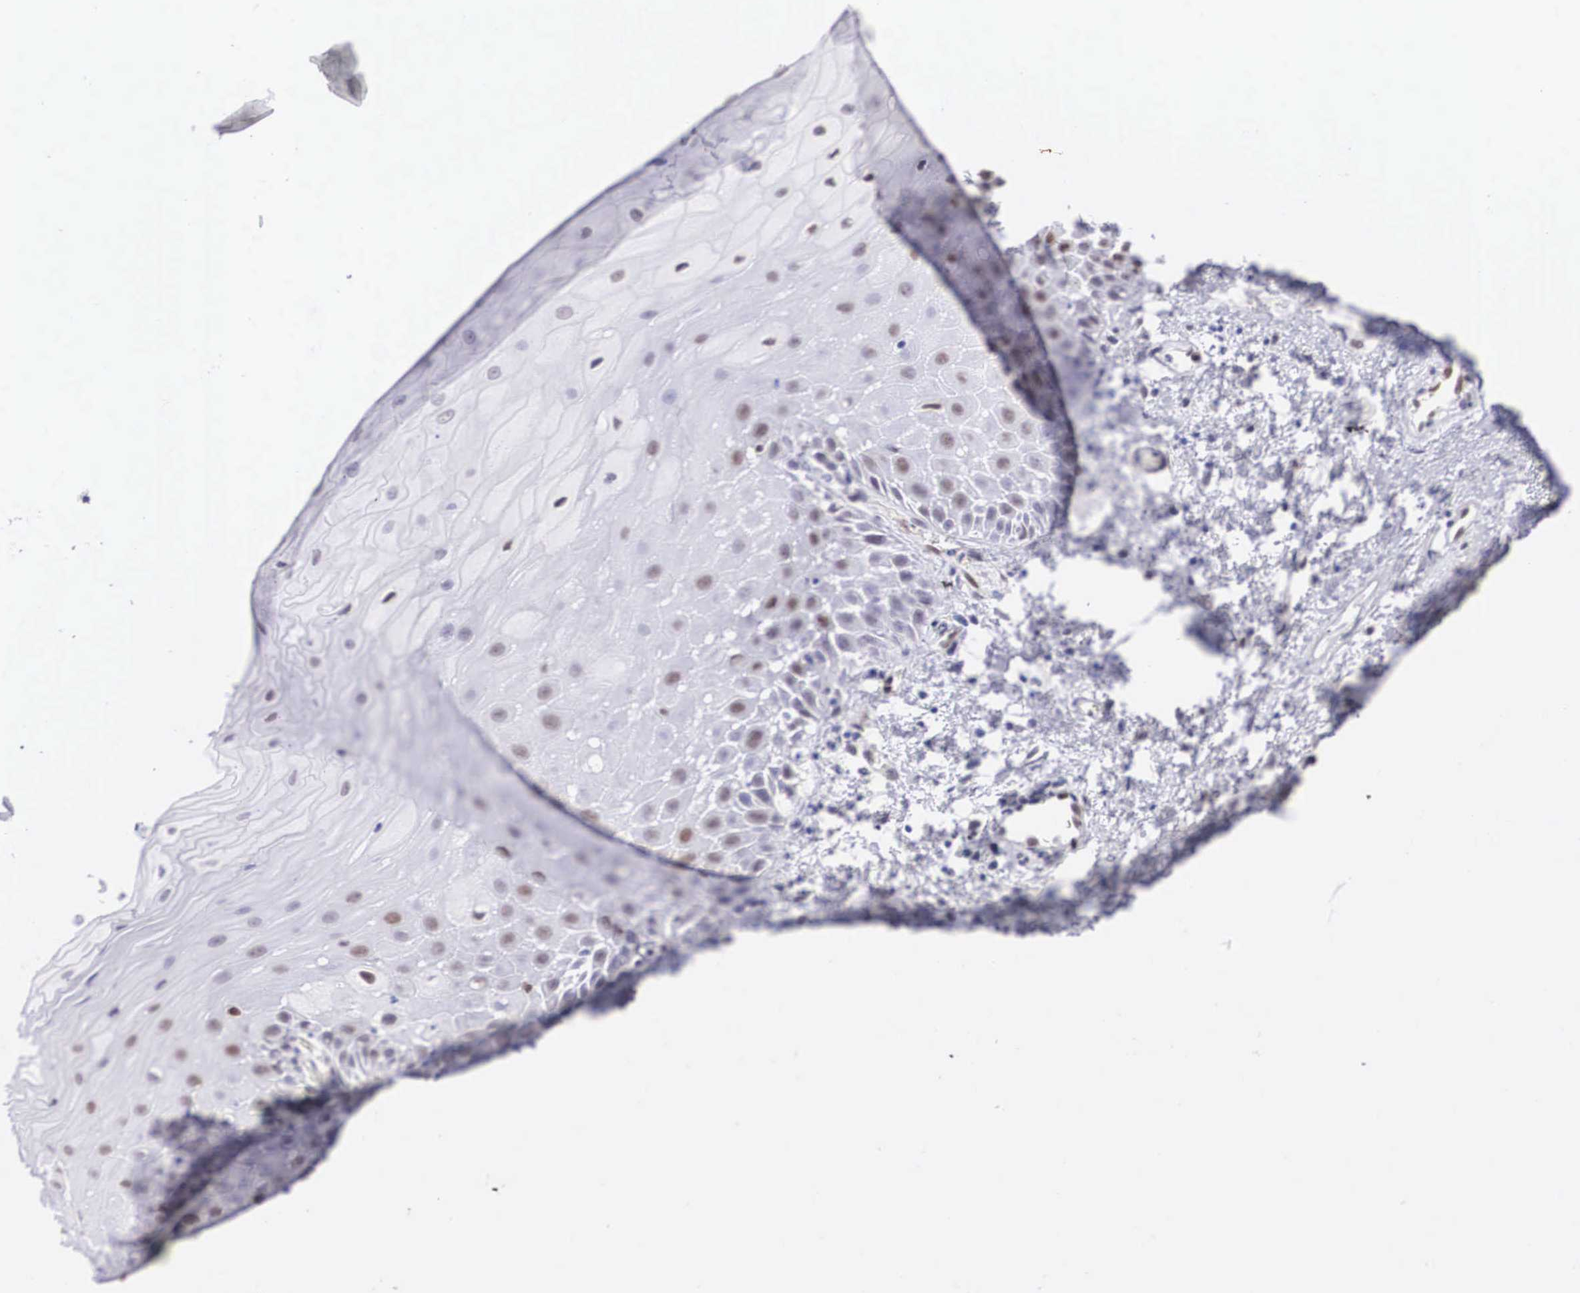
{"staining": {"intensity": "strong", "quantity": ">75%", "location": "nuclear"}, "tissue": "oral mucosa", "cell_type": "Squamous epithelial cells", "image_type": "normal", "snomed": [{"axis": "morphology", "description": "Normal tissue, NOS"}, {"axis": "topography", "description": "Oral tissue"}], "caption": "Human oral mucosa stained with a brown dye demonstrates strong nuclear positive staining in approximately >75% of squamous epithelial cells.", "gene": "HMGN5", "patient": {"sex": "male", "age": 54}}